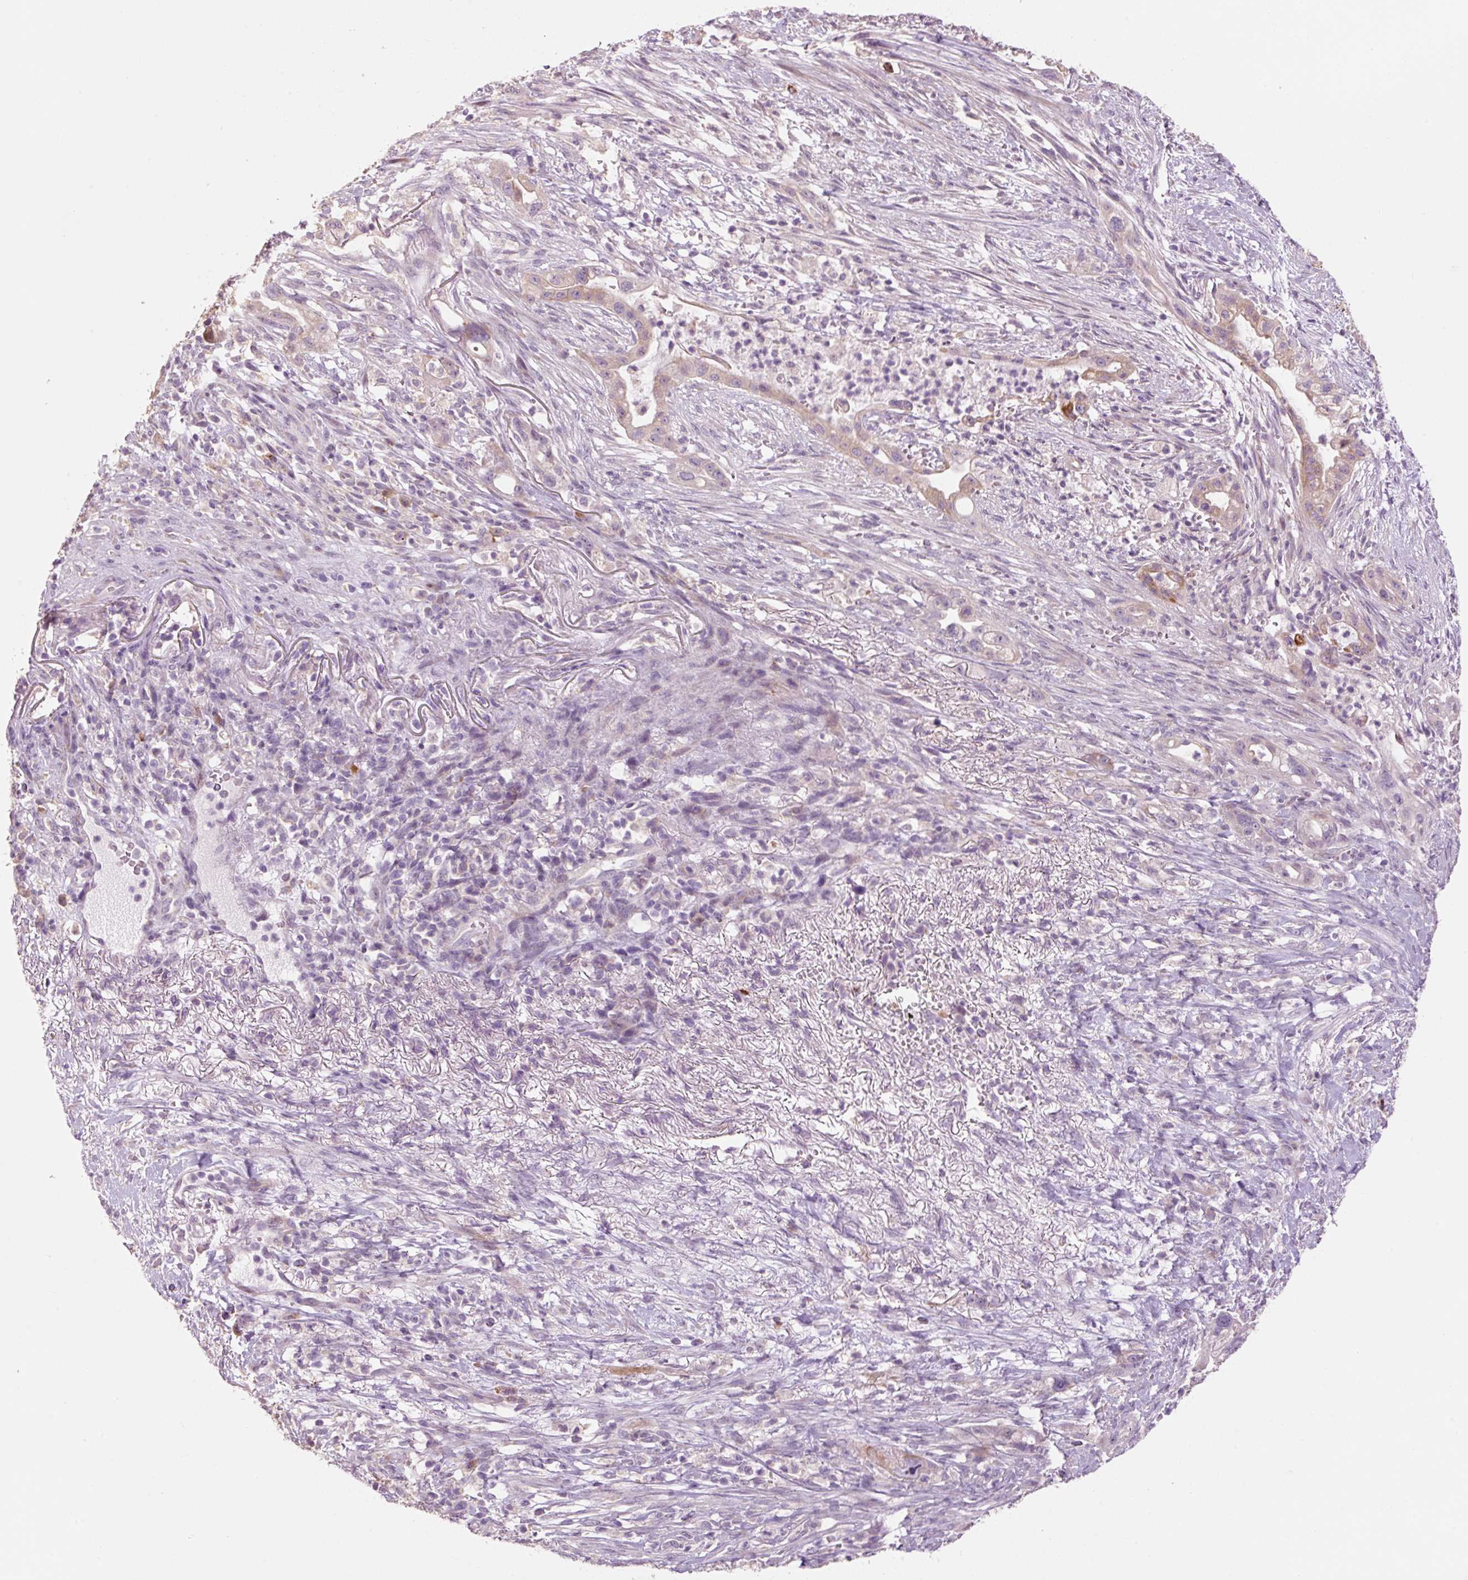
{"staining": {"intensity": "weak", "quantity": "25%-75%", "location": "cytoplasmic/membranous"}, "tissue": "pancreatic cancer", "cell_type": "Tumor cells", "image_type": "cancer", "snomed": [{"axis": "morphology", "description": "Adenocarcinoma, NOS"}, {"axis": "topography", "description": "Pancreas"}], "caption": "A photomicrograph of pancreatic cancer (adenocarcinoma) stained for a protein exhibits weak cytoplasmic/membranous brown staining in tumor cells. (brown staining indicates protein expression, while blue staining denotes nuclei).", "gene": "HAX1", "patient": {"sex": "male", "age": 44}}